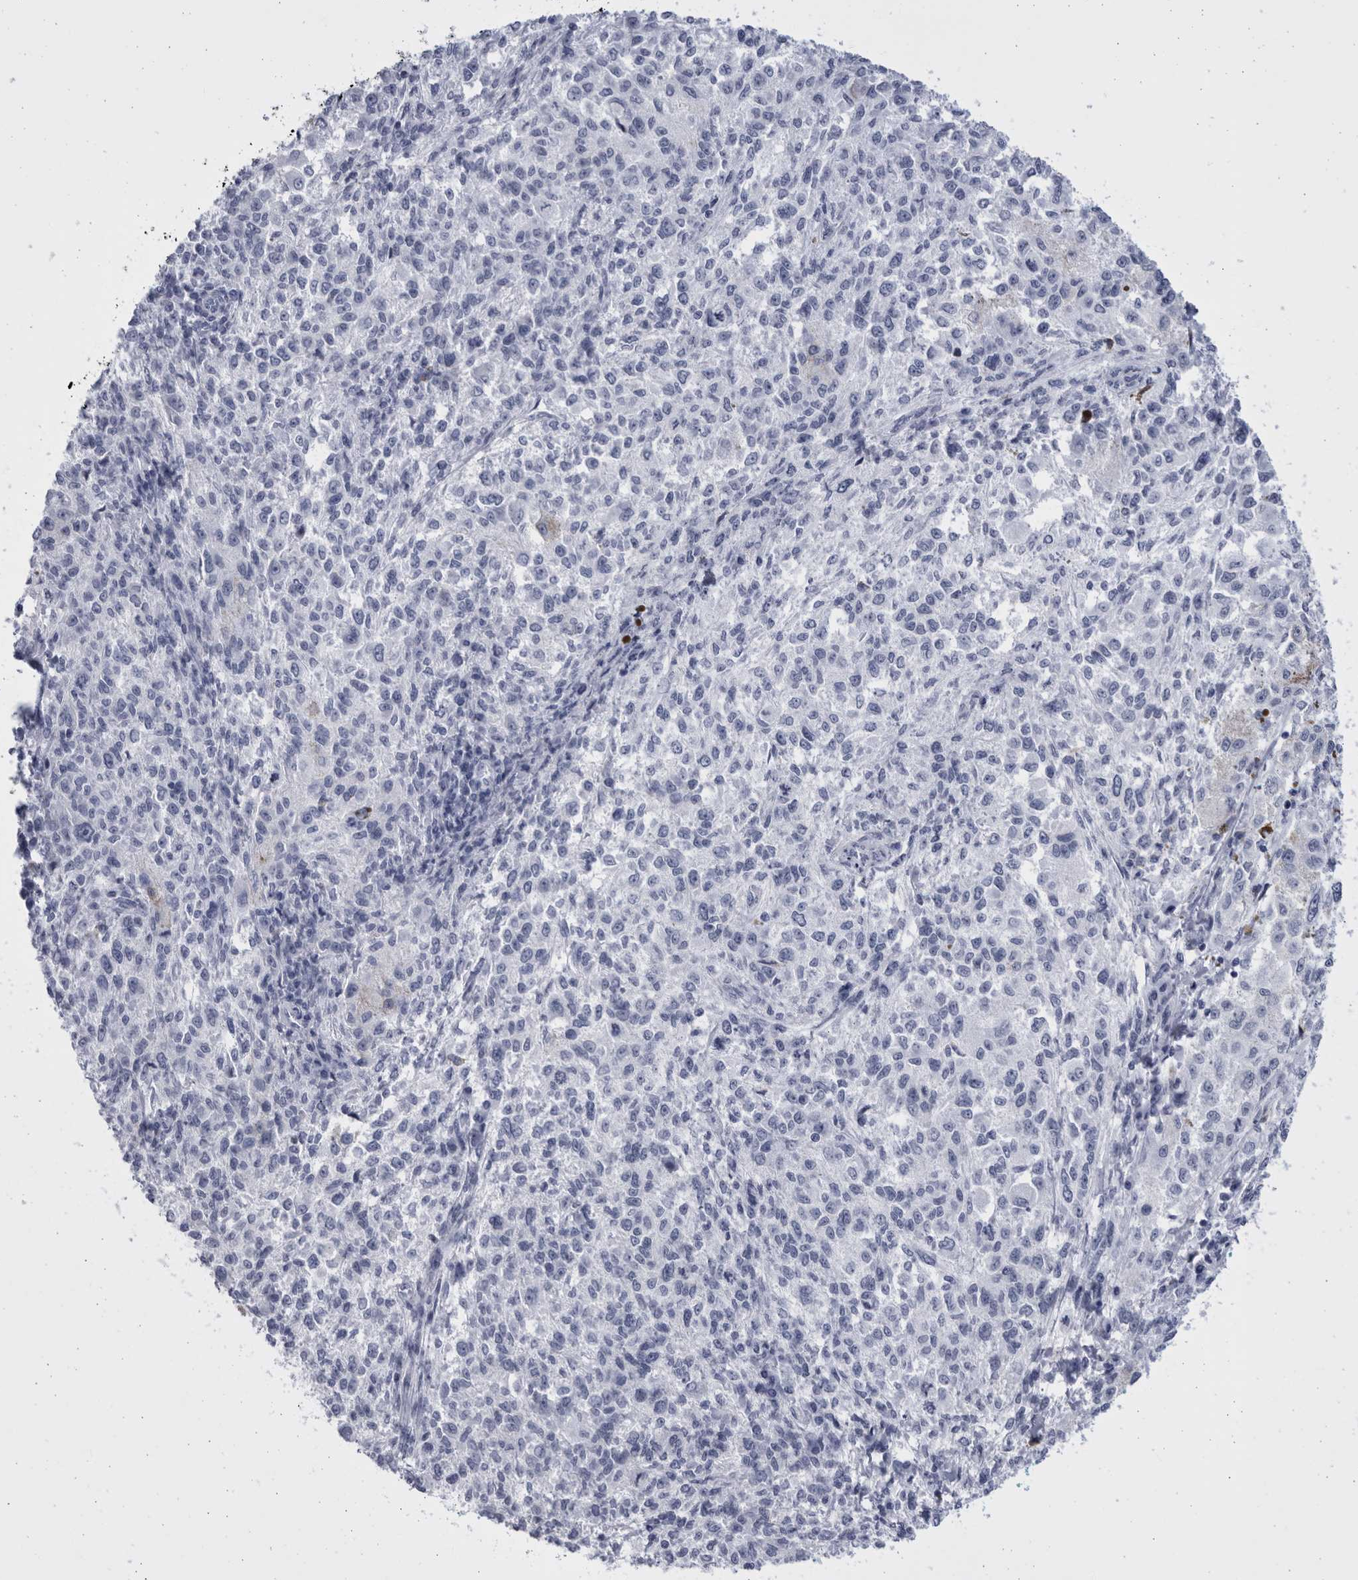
{"staining": {"intensity": "negative", "quantity": "none", "location": "none"}, "tissue": "melanoma", "cell_type": "Tumor cells", "image_type": "cancer", "snomed": [{"axis": "morphology", "description": "Necrosis, NOS"}, {"axis": "morphology", "description": "Malignant melanoma, NOS"}, {"axis": "topography", "description": "Skin"}], "caption": "Image shows no significant protein expression in tumor cells of malignant melanoma.", "gene": "CCDC181", "patient": {"sex": "female", "age": 87}}